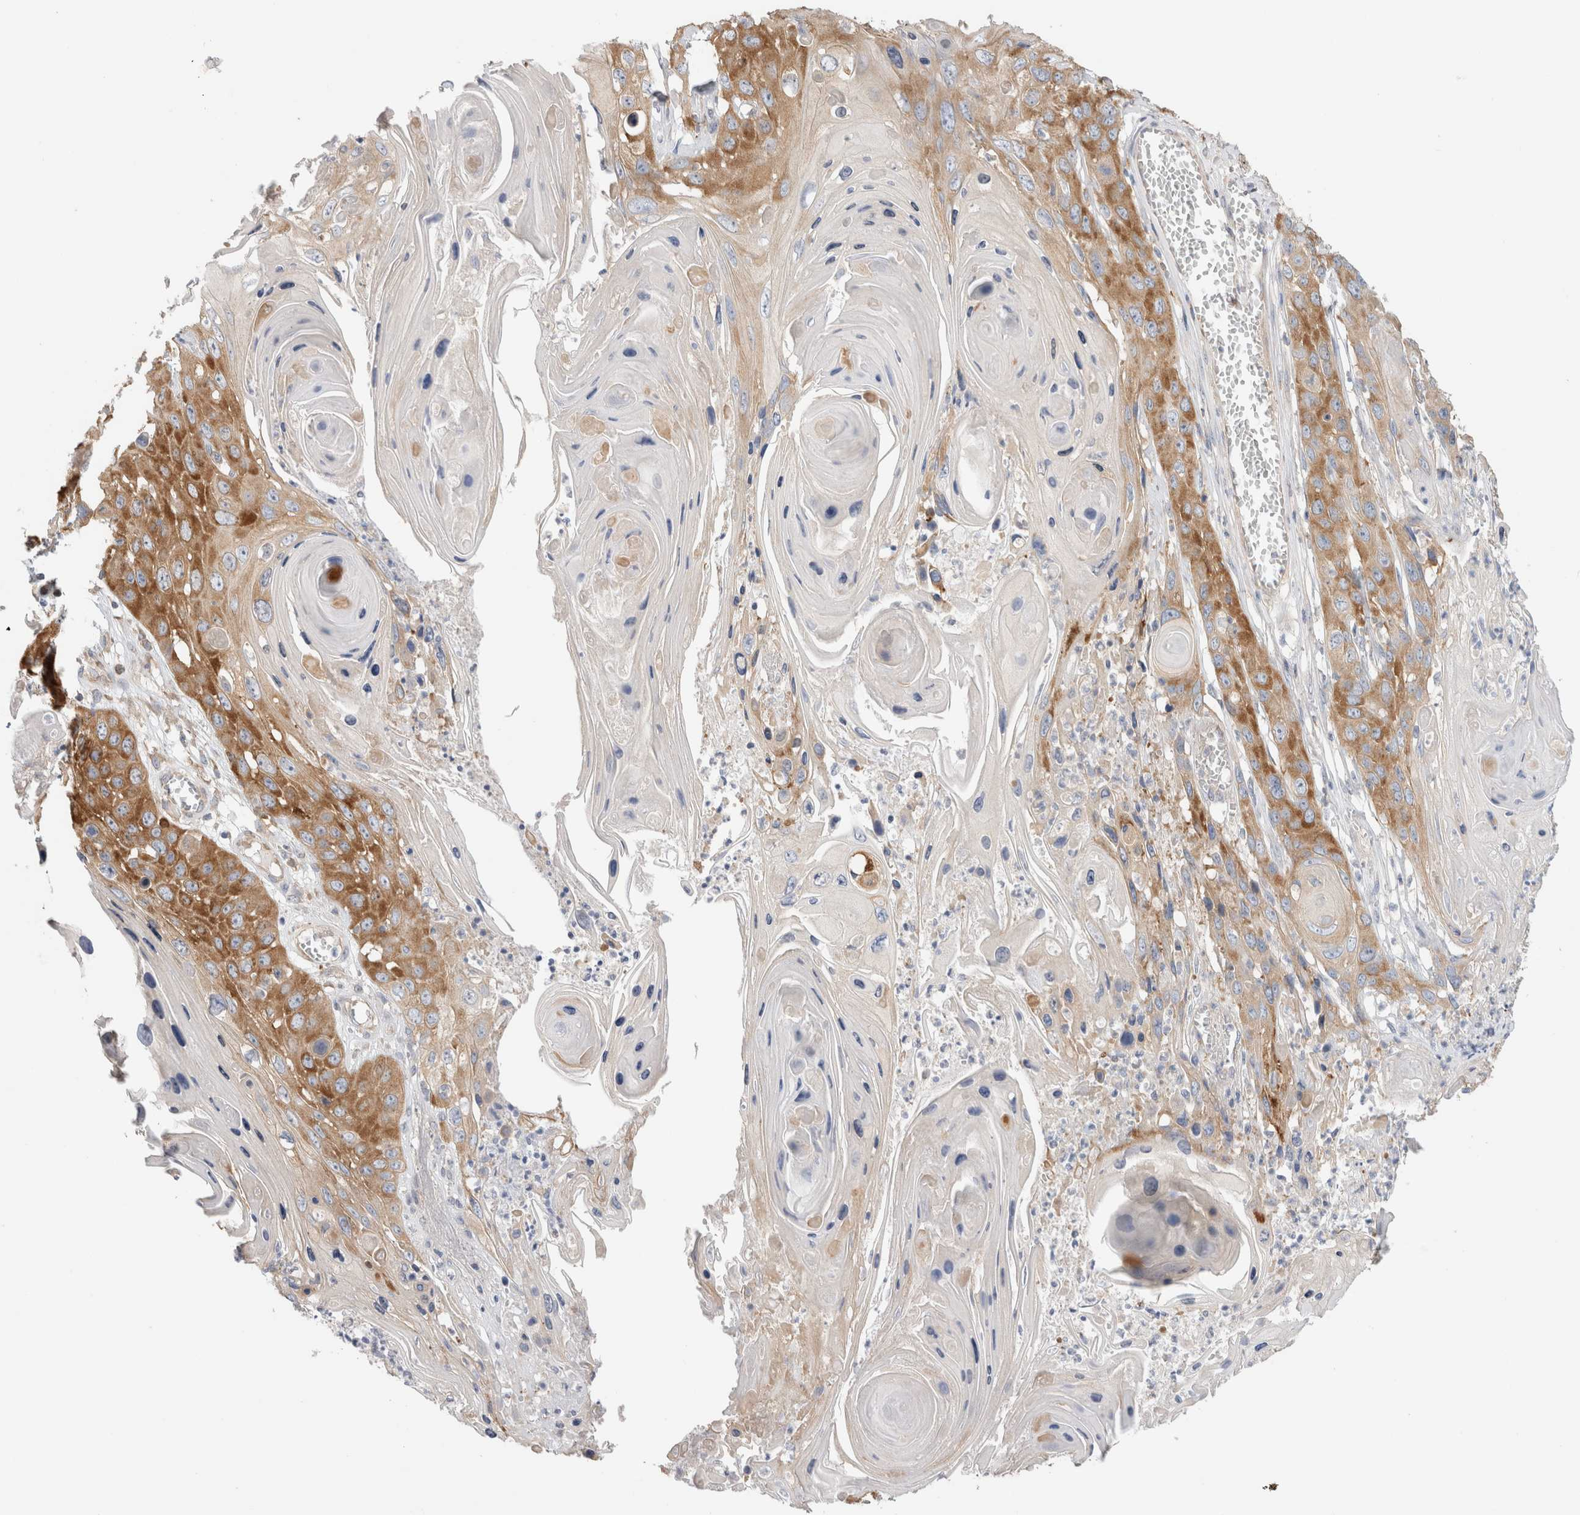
{"staining": {"intensity": "strong", "quantity": "25%-75%", "location": "cytoplasmic/membranous"}, "tissue": "skin cancer", "cell_type": "Tumor cells", "image_type": "cancer", "snomed": [{"axis": "morphology", "description": "Squamous cell carcinoma, NOS"}, {"axis": "topography", "description": "Skin"}], "caption": "A high-resolution micrograph shows immunohistochemistry (IHC) staining of skin squamous cell carcinoma, which exhibits strong cytoplasmic/membranous positivity in about 25%-75% of tumor cells.", "gene": "ZNF23", "patient": {"sex": "male", "age": 55}}